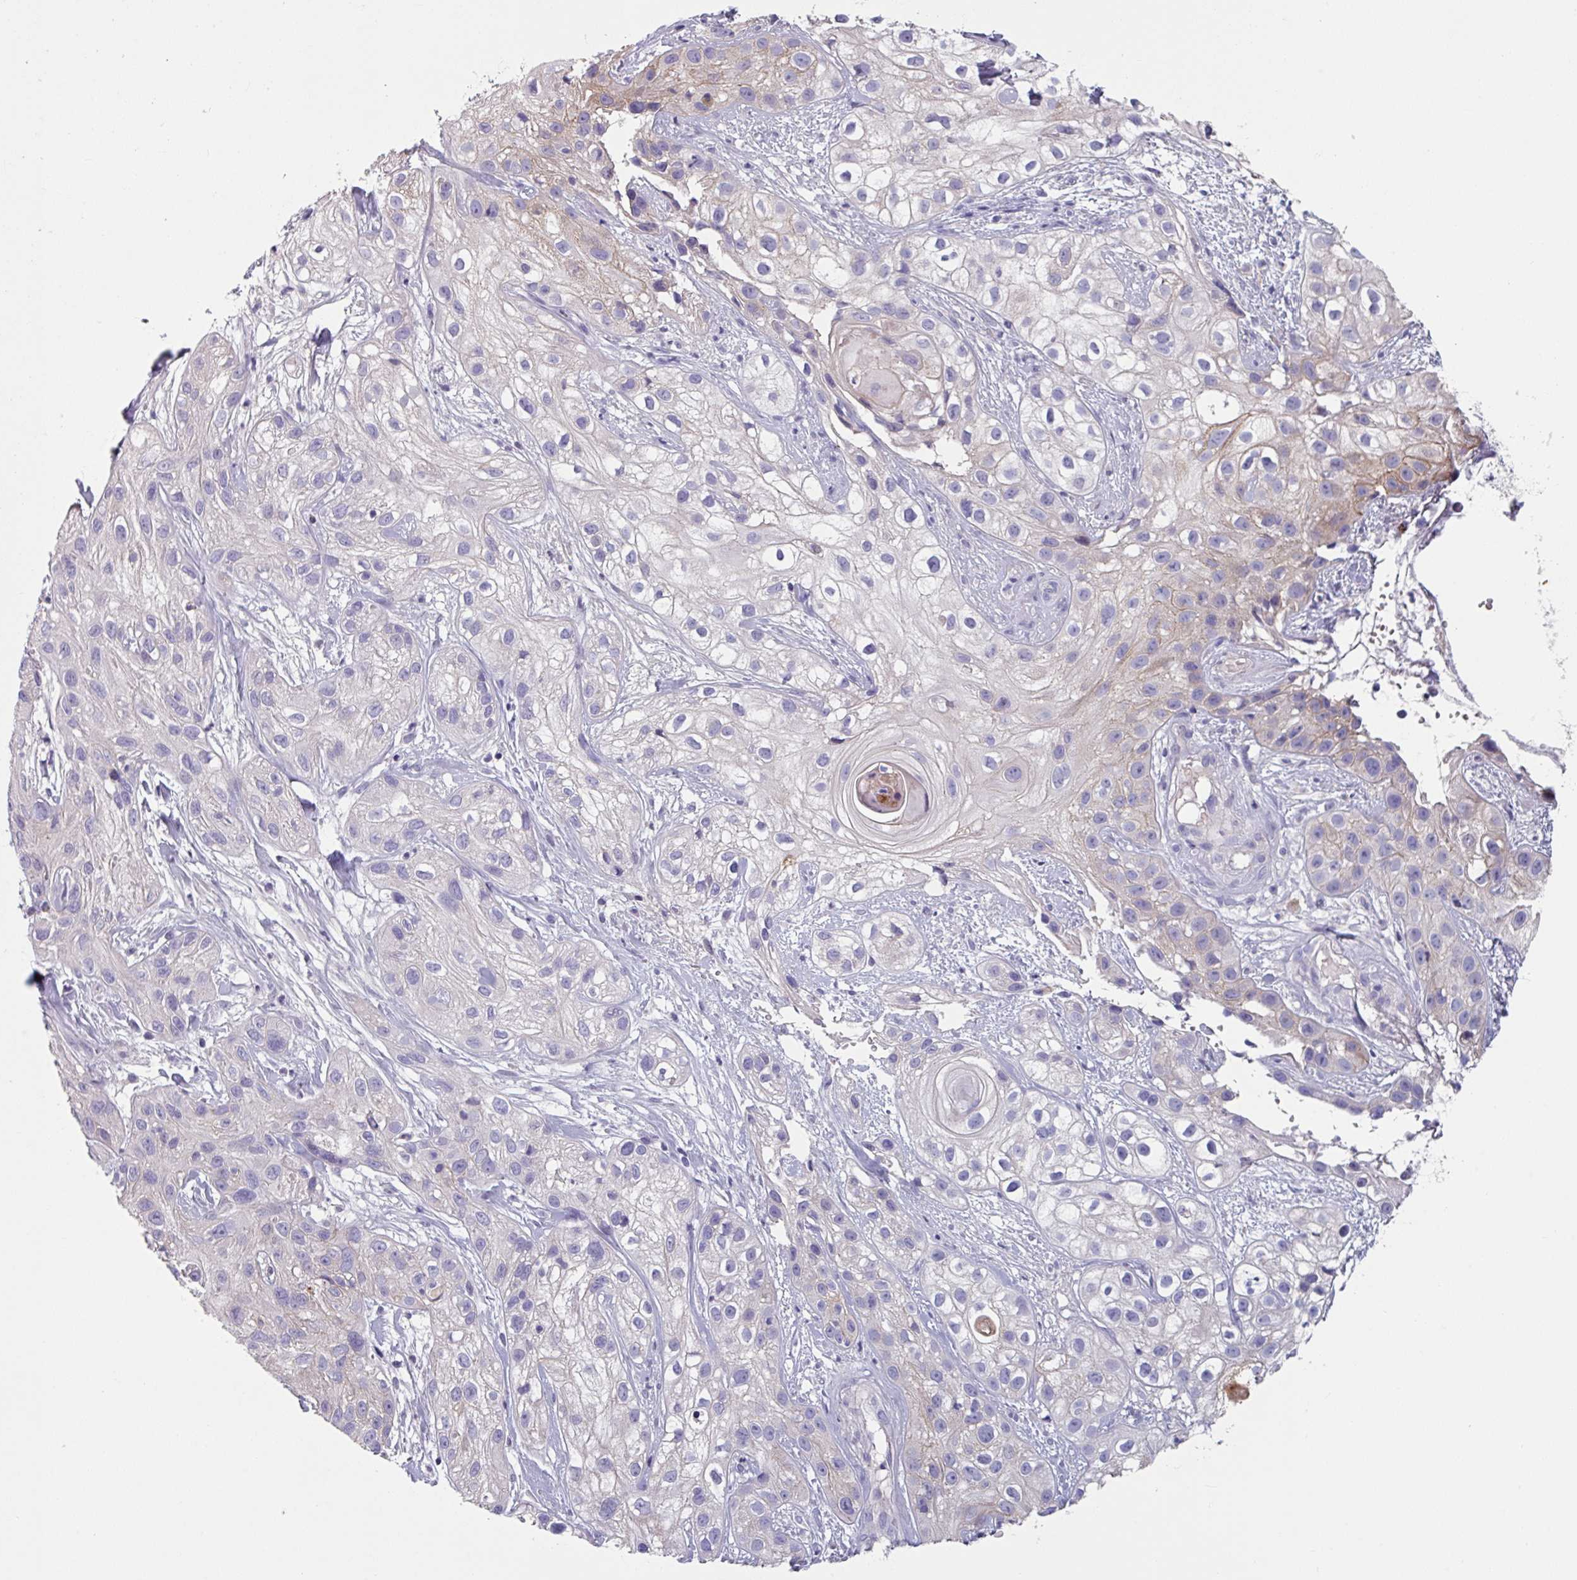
{"staining": {"intensity": "negative", "quantity": "none", "location": "none"}, "tissue": "skin cancer", "cell_type": "Tumor cells", "image_type": "cancer", "snomed": [{"axis": "morphology", "description": "Squamous cell carcinoma, NOS"}, {"axis": "topography", "description": "Skin"}], "caption": "DAB immunohistochemical staining of human skin cancer displays no significant expression in tumor cells.", "gene": "TMEM132A", "patient": {"sex": "male", "age": 82}}